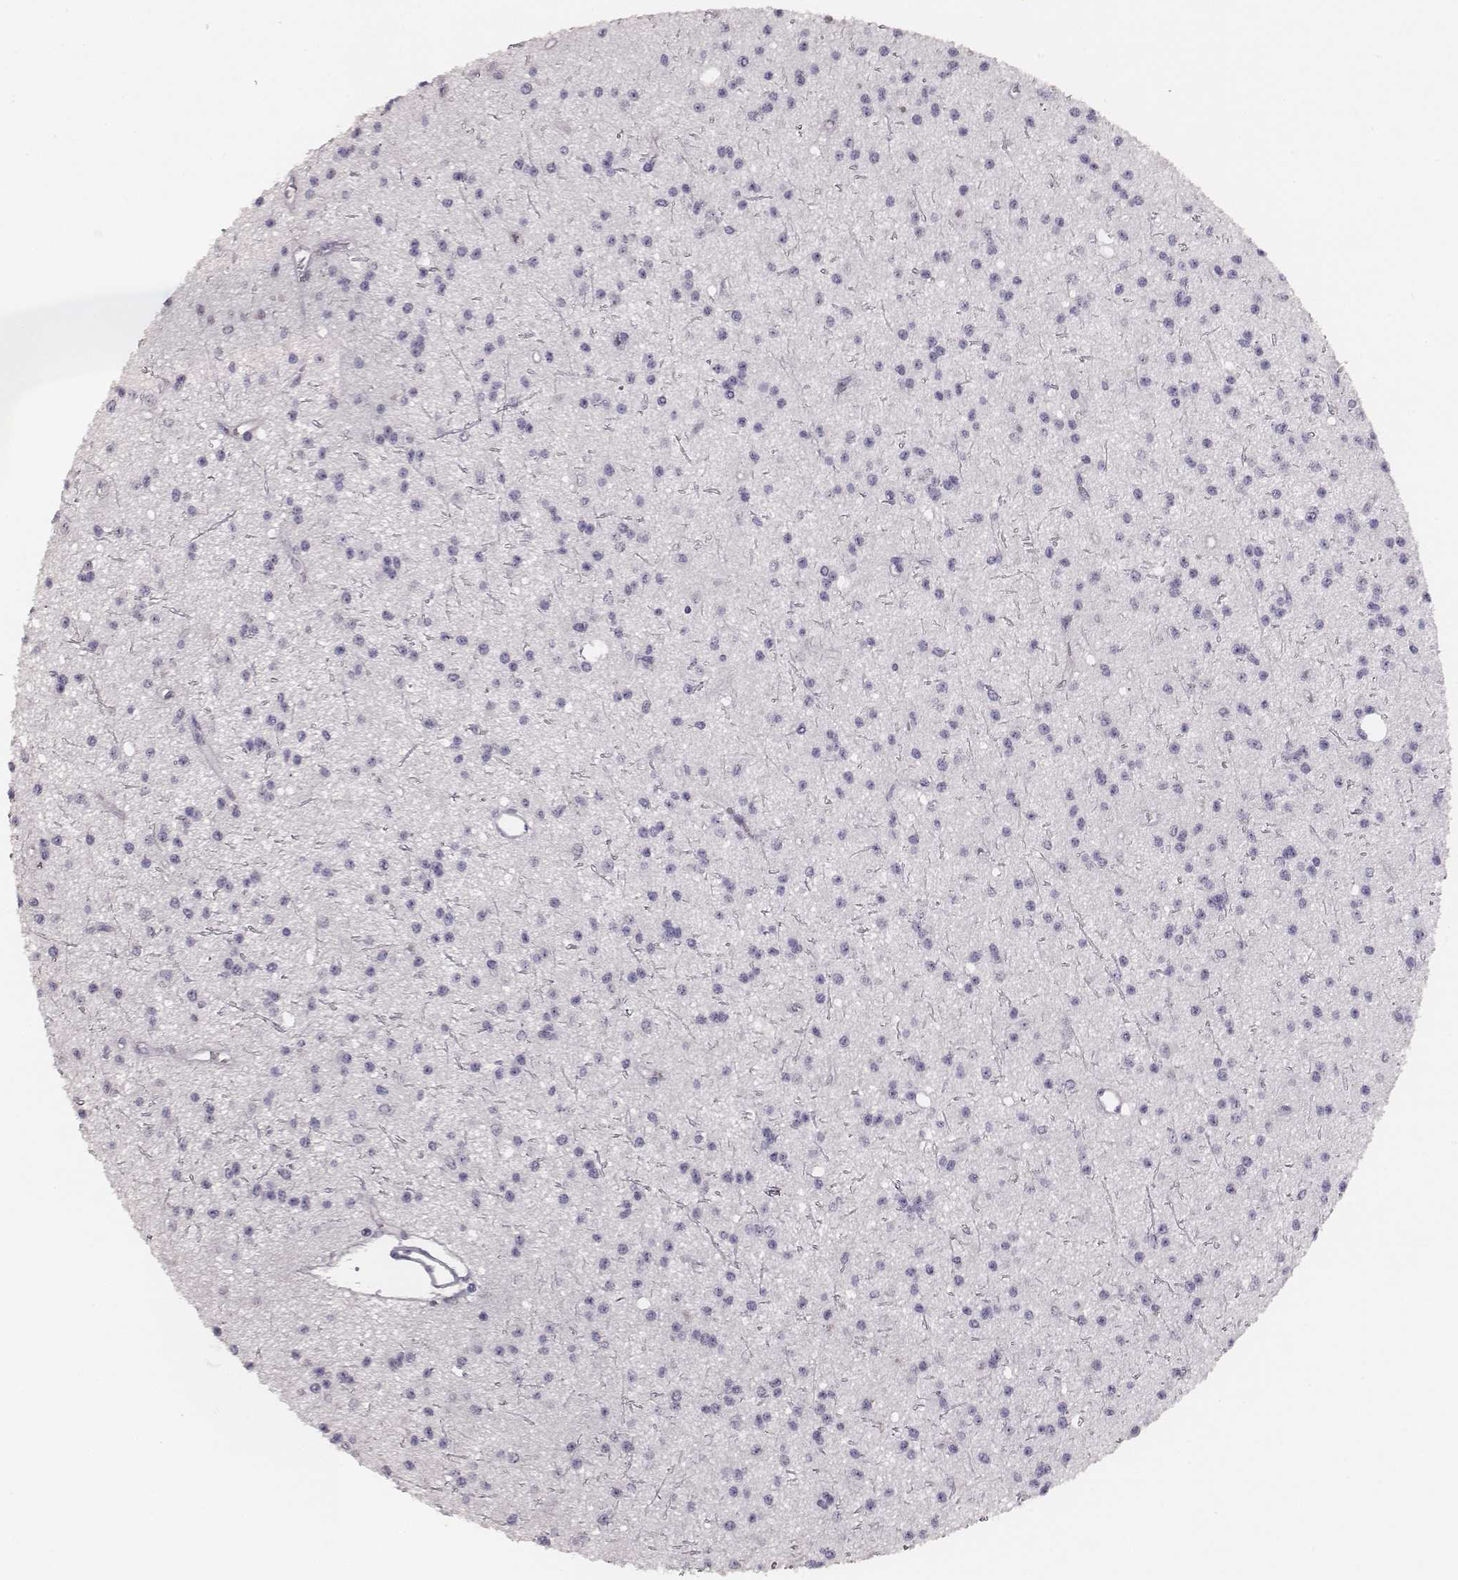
{"staining": {"intensity": "negative", "quantity": "none", "location": "none"}, "tissue": "glioma", "cell_type": "Tumor cells", "image_type": "cancer", "snomed": [{"axis": "morphology", "description": "Glioma, malignant, Low grade"}, {"axis": "topography", "description": "Brain"}], "caption": "Malignant low-grade glioma was stained to show a protein in brown. There is no significant staining in tumor cells.", "gene": "MYH6", "patient": {"sex": "male", "age": 27}}